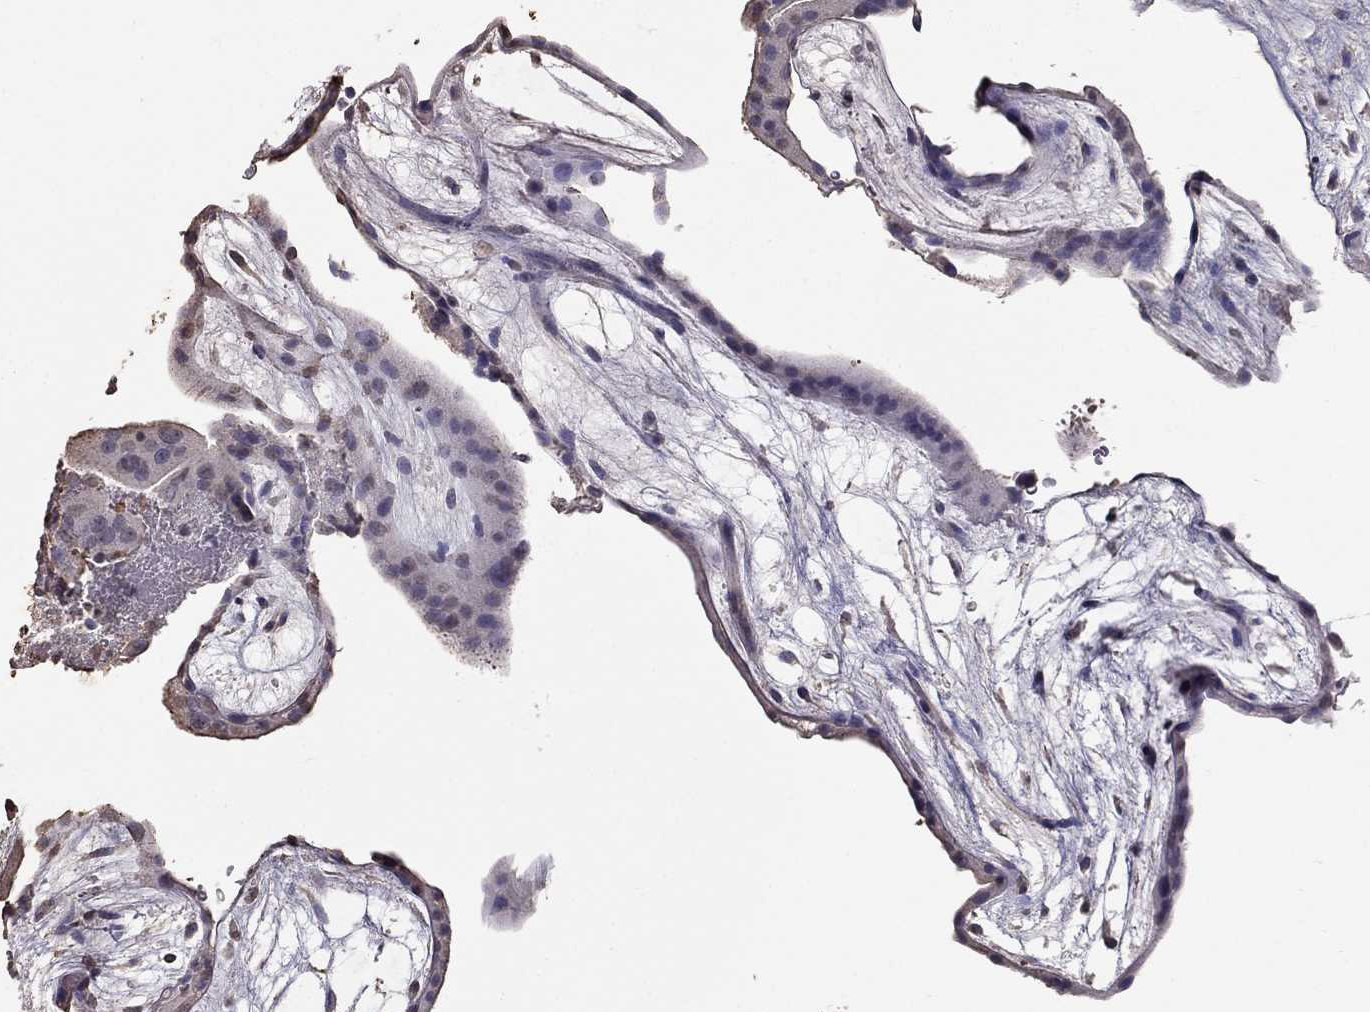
{"staining": {"intensity": "negative", "quantity": "none", "location": "none"}, "tissue": "placenta", "cell_type": "Decidual cells", "image_type": "normal", "snomed": [{"axis": "morphology", "description": "Normal tissue, NOS"}, {"axis": "topography", "description": "Placenta"}], "caption": "This photomicrograph is of unremarkable placenta stained with immunohistochemistry (IHC) to label a protein in brown with the nuclei are counter-stained blue. There is no staining in decidual cells. The staining is performed using DAB (3,3'-diaminobenzidine) brown chromogen with nuclei counter-stained in using hematoxylin.", "gene": "SUN3", "patient": {"sex": "female", "age": 19}}